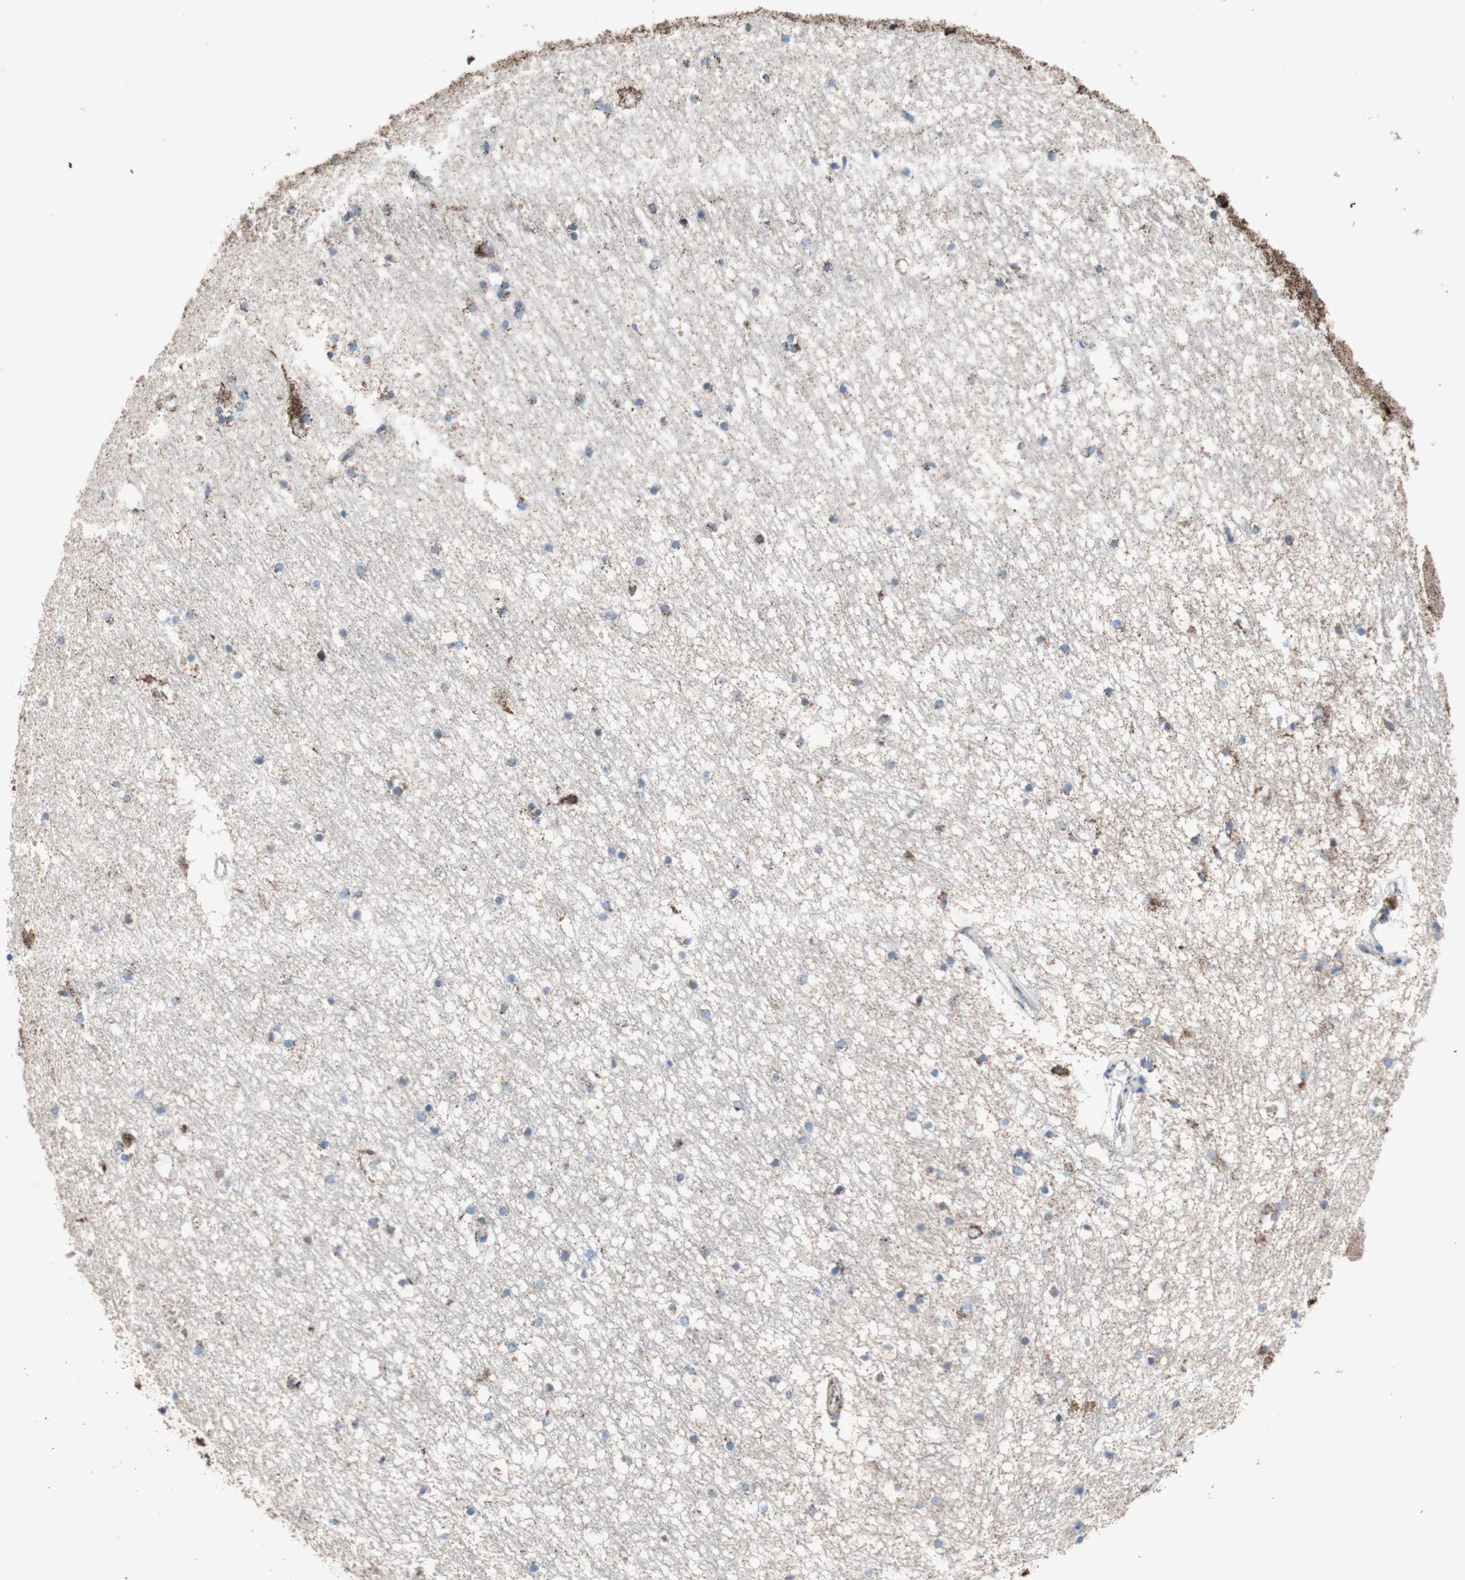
{"staining": {"intensity": "moderate", "quantity": "25%-75%", "location": "cytoplasmic/membranous"}, "tissue": "hippocampus", "cell_type": "Glial cells", "image_type": "normal", "snomed": [{"axis": "morphology", "description": "Normal tissue, NOS"}, {"axis": "topography", "description": "Hippocampus"}], "caption": "Immunohistochemical staining of unremarkable hippocampus exhibits medium levels of moderate cytoplasmic/membranous positivity in approximately 25%-75% of glial cells.", "gene": "PCSK4", "patient": {"sex": "male", "age": 45}}